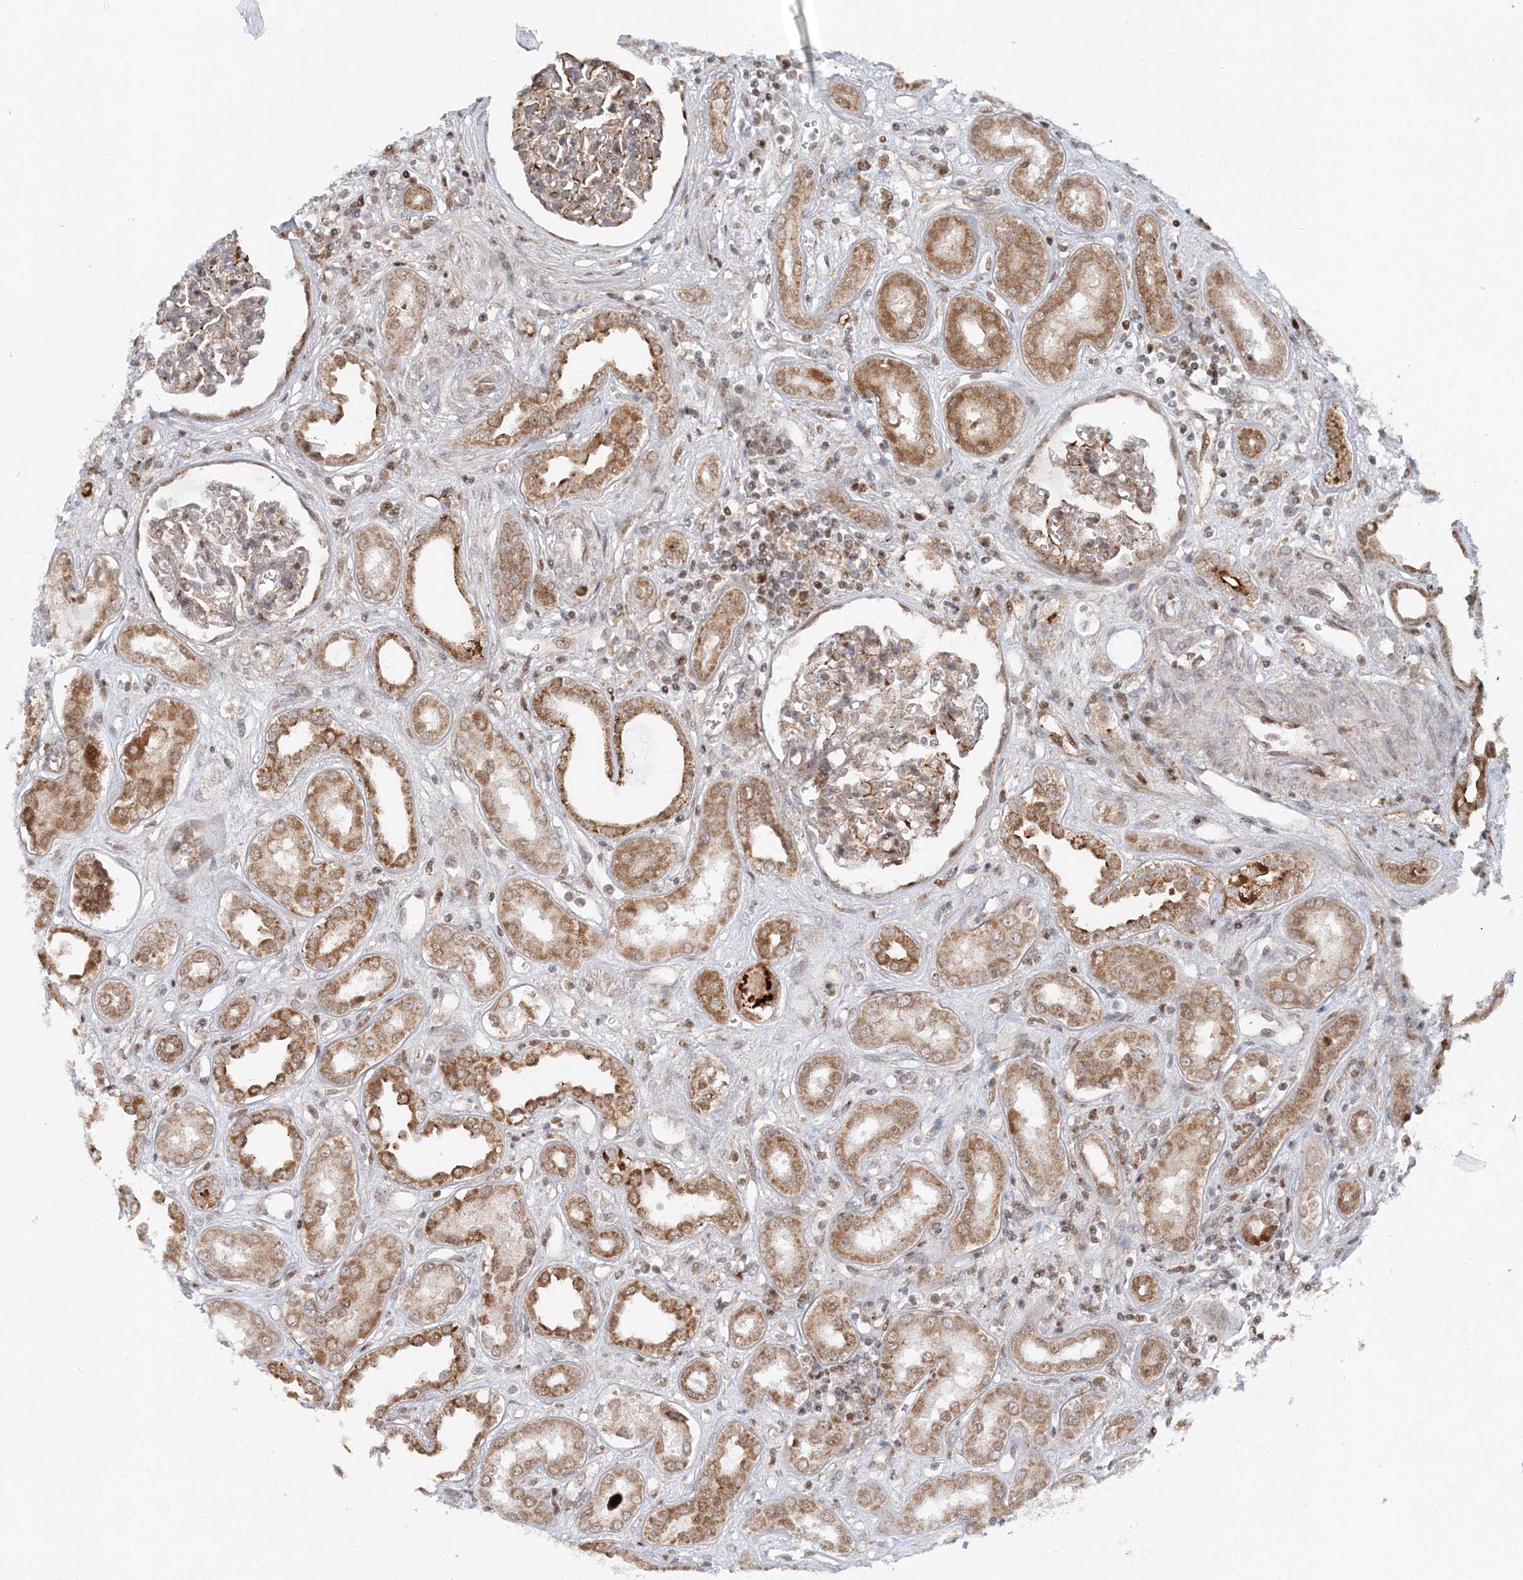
{"staining": {"intensity": "moderate", "quantity": "25%-75%", "location": "cytoplasmic/membranous"}, "tissue": "kidney", "cell_type": "Cells in glomeruli", "image_type": "normal", "snomed": [{"axis": "morphology", "description": "Normal tissue, NOS"}, {"axis": "topography", "description": "Kidney"}], "caption": "IHC micrograph of unremarkable kidney: kidney stained using immunohistochemistry reveals medium levels of moderate protein expression localized specifically in the cytoplasmic/membranous of cells in glomeruli, appearing as a cytoplasmic/membranous brown color.", "gene": "RAB11FIP2", "patient": {"sex": "male", "age": 59}}